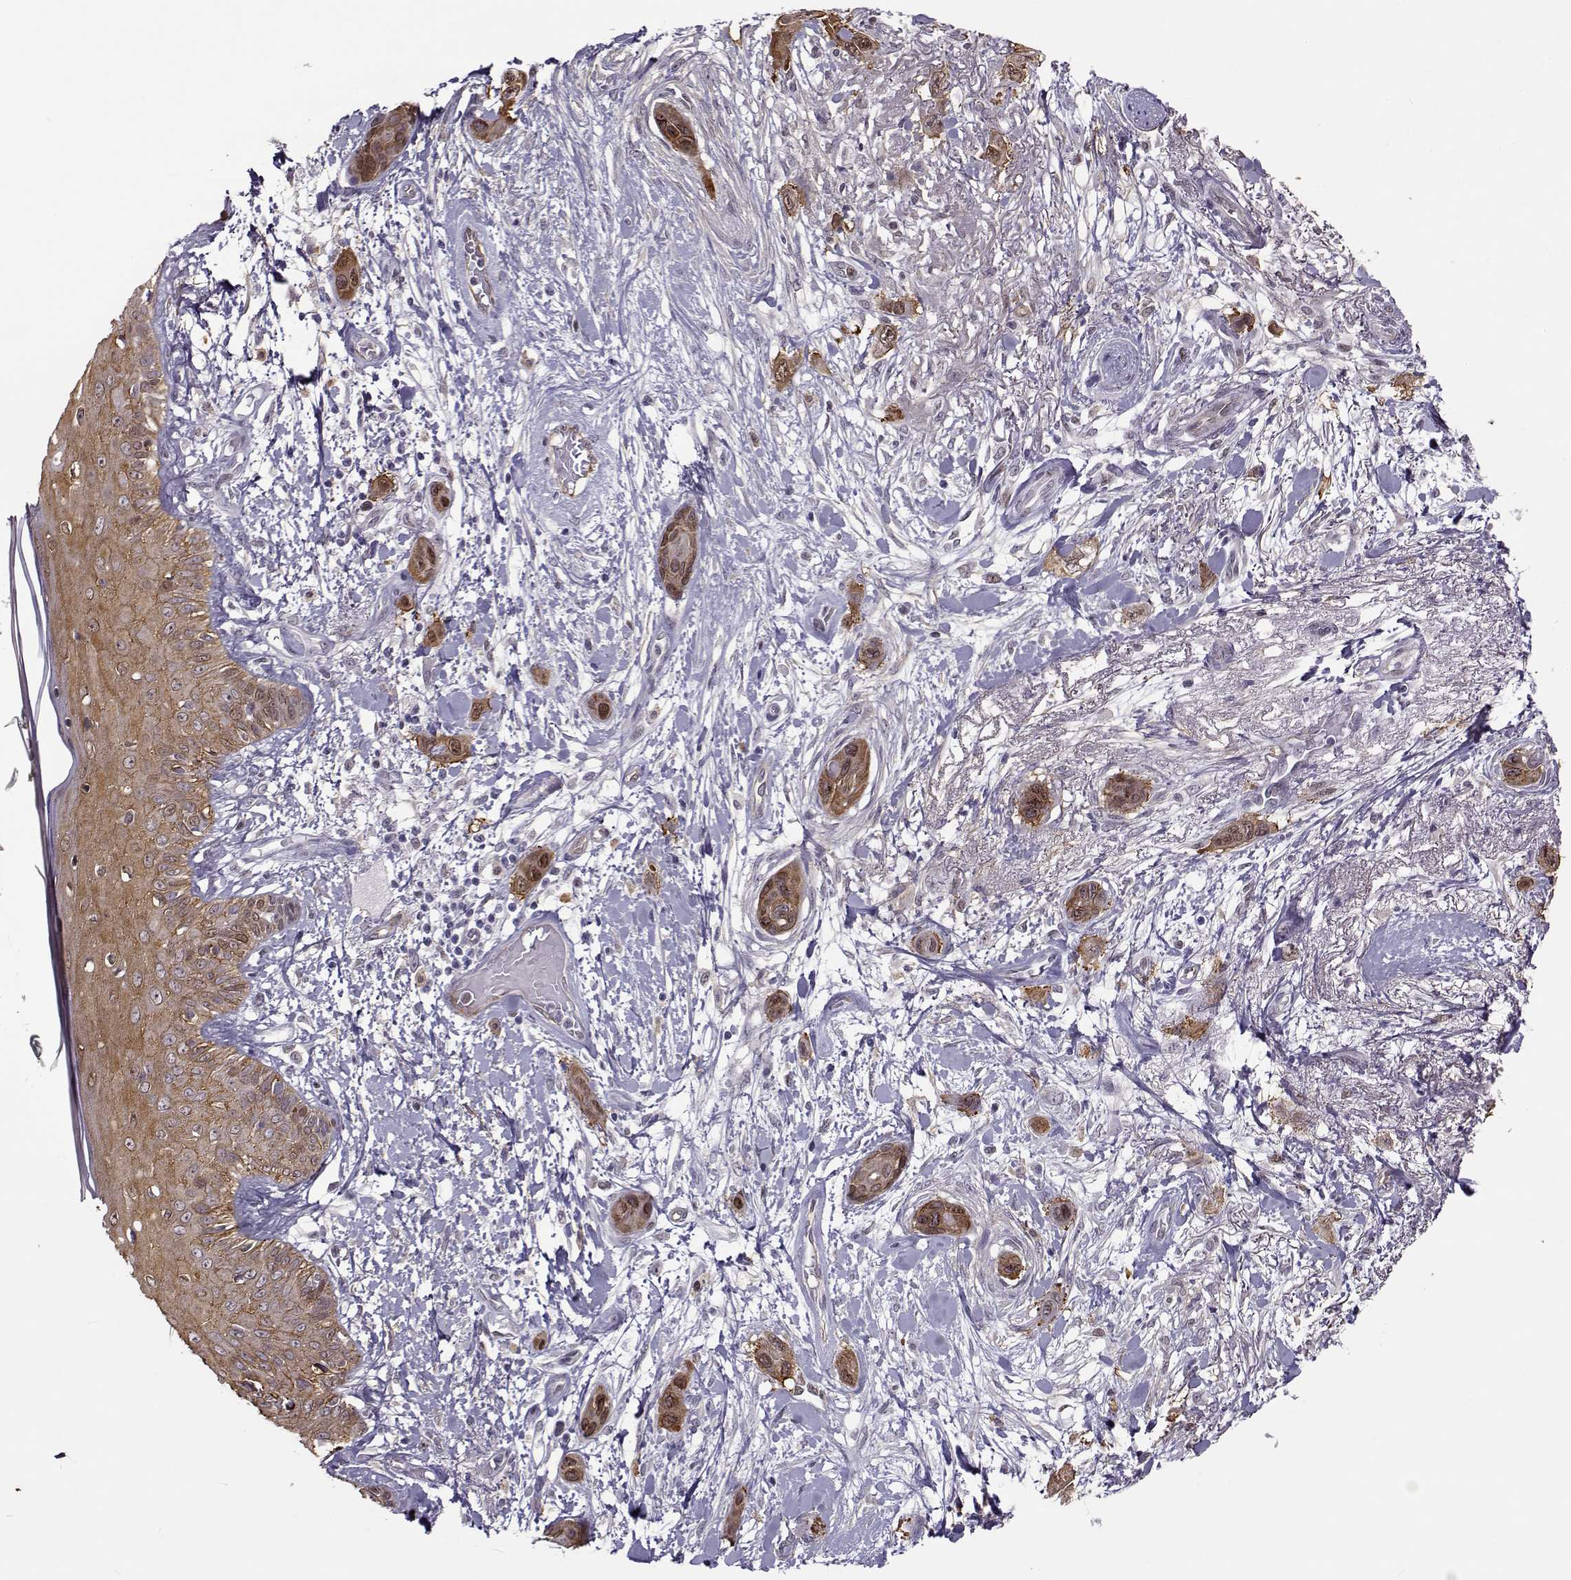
{"staining": {"intensity": "moderate", "quantity": "25%-75%", "location": "cytoplasmic/membranous,nuclear"}, "tissue": "skin cancer", "cell_type": "Tumor cells", "image_type": "cancer", "snomed": [{"axis": "morphology", "description": "Squamous cell carcinoma, NOS"}, {"axis": "topography", "description": "Skin"}], "caption": "High-magnification brightfield microscopy of skin cancer (squamous cell carcinoma) stained with DAB (brown) and counterstained with hematoxylin (blue). tumor cells exhibit moderate cytoplasmic/membranous and nuclear positivity is identified in approximately25%-75% of cells. (brown staining indicates protein expression, while blue staining denotes nuclei).", "gene": "BACH1", "patient": {"sex": "male", "age": 79}}